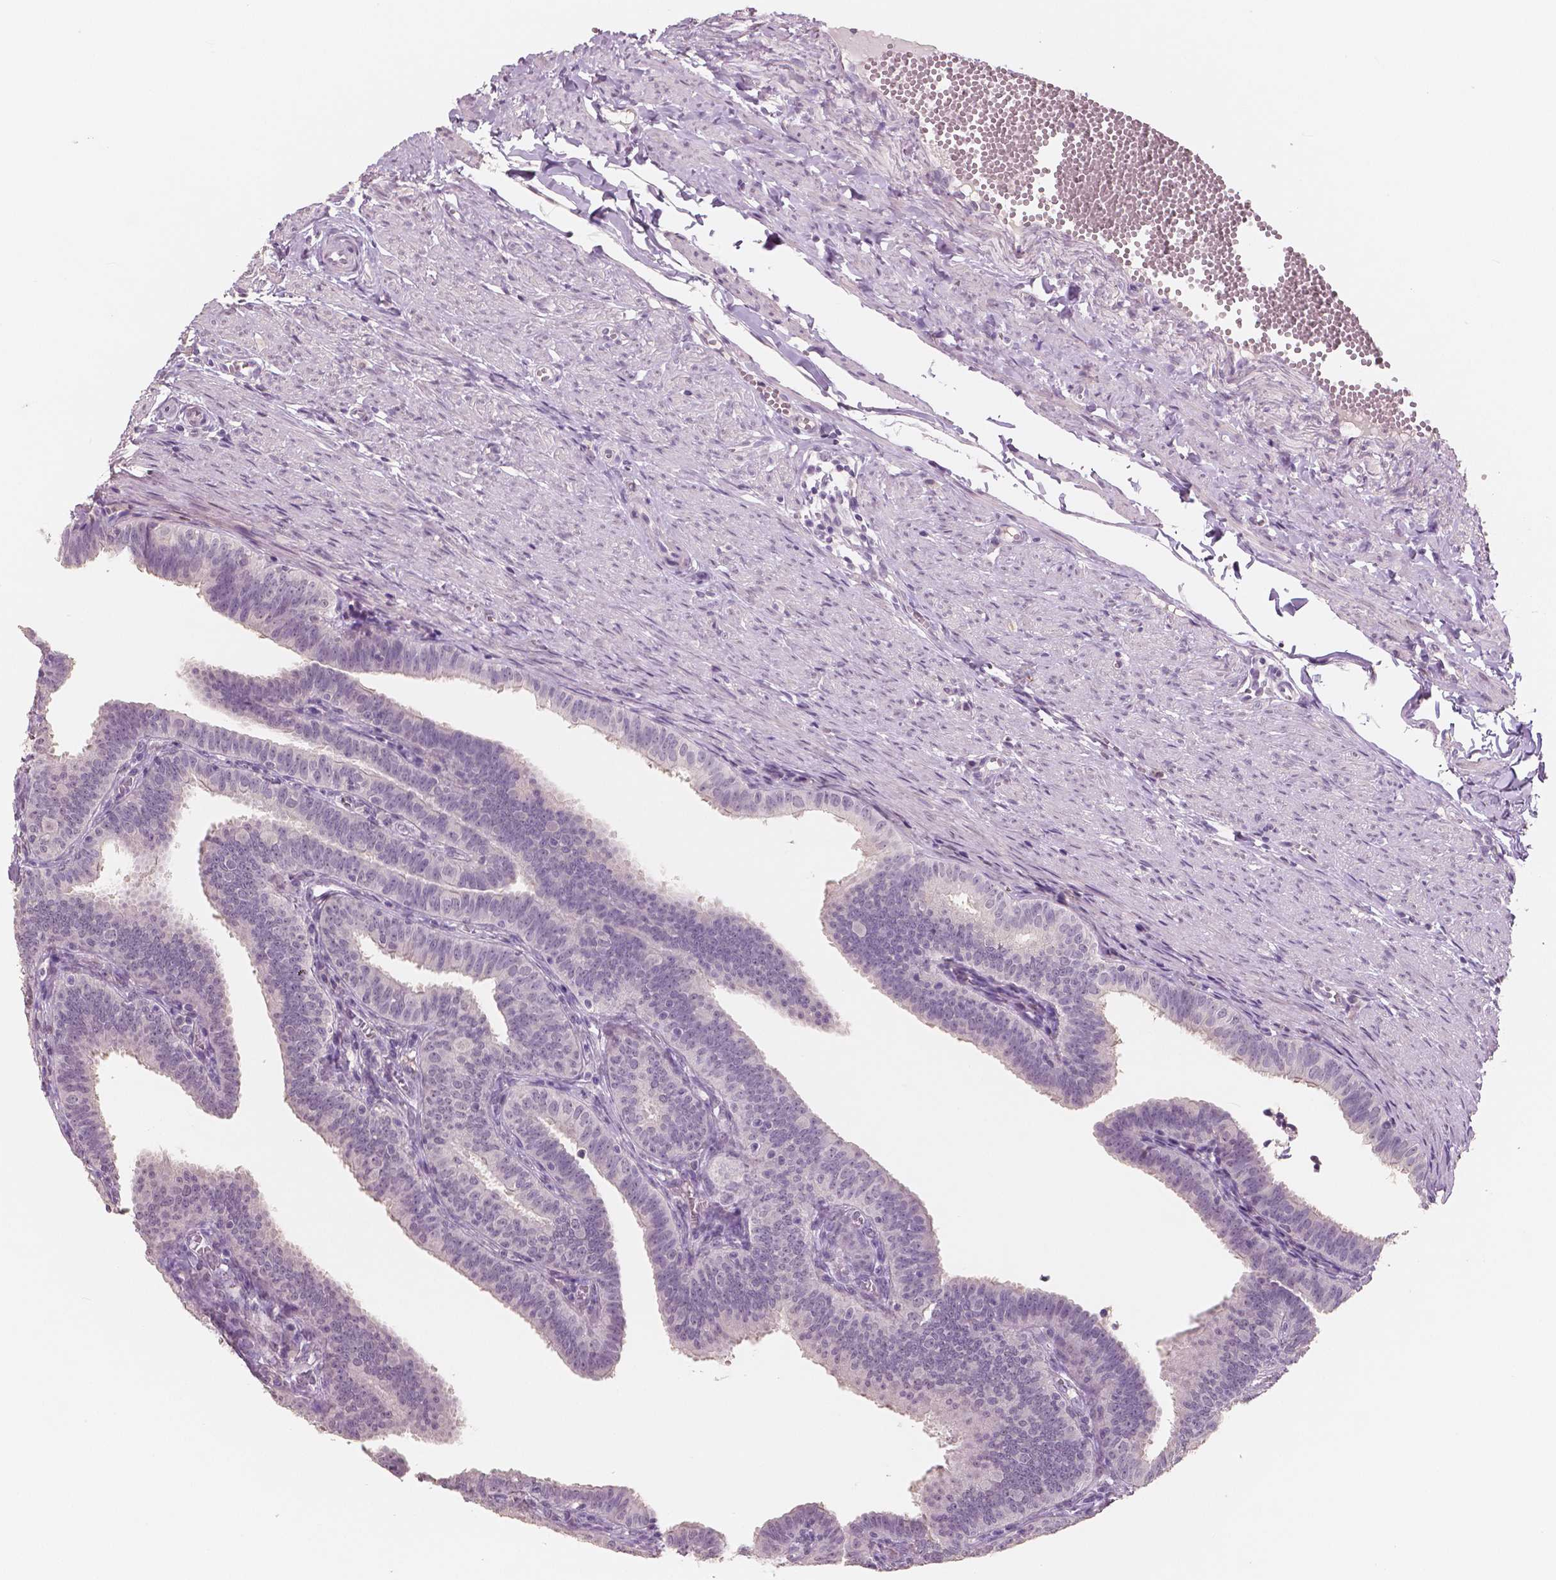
{"staining": {"intensity": "negative", "quantity": "none", "location": "none"}, "tissue": "fallopian tube", "cell_type": "Glandular cells", "image_type": "normal", "snomed": [{"axis": "morphology", "description": "Normal tissue, NOS"}, {"axis": "topography", "description": "Fallopian tube"}], "caption": "IHC photomicrograph of normal fallopian tube: fallopian tube stained with DAB exhibits no significant protein positivity in glandular cells.", "gene": "NECAB1", "patient": {"sex": "female", "age": 25}}